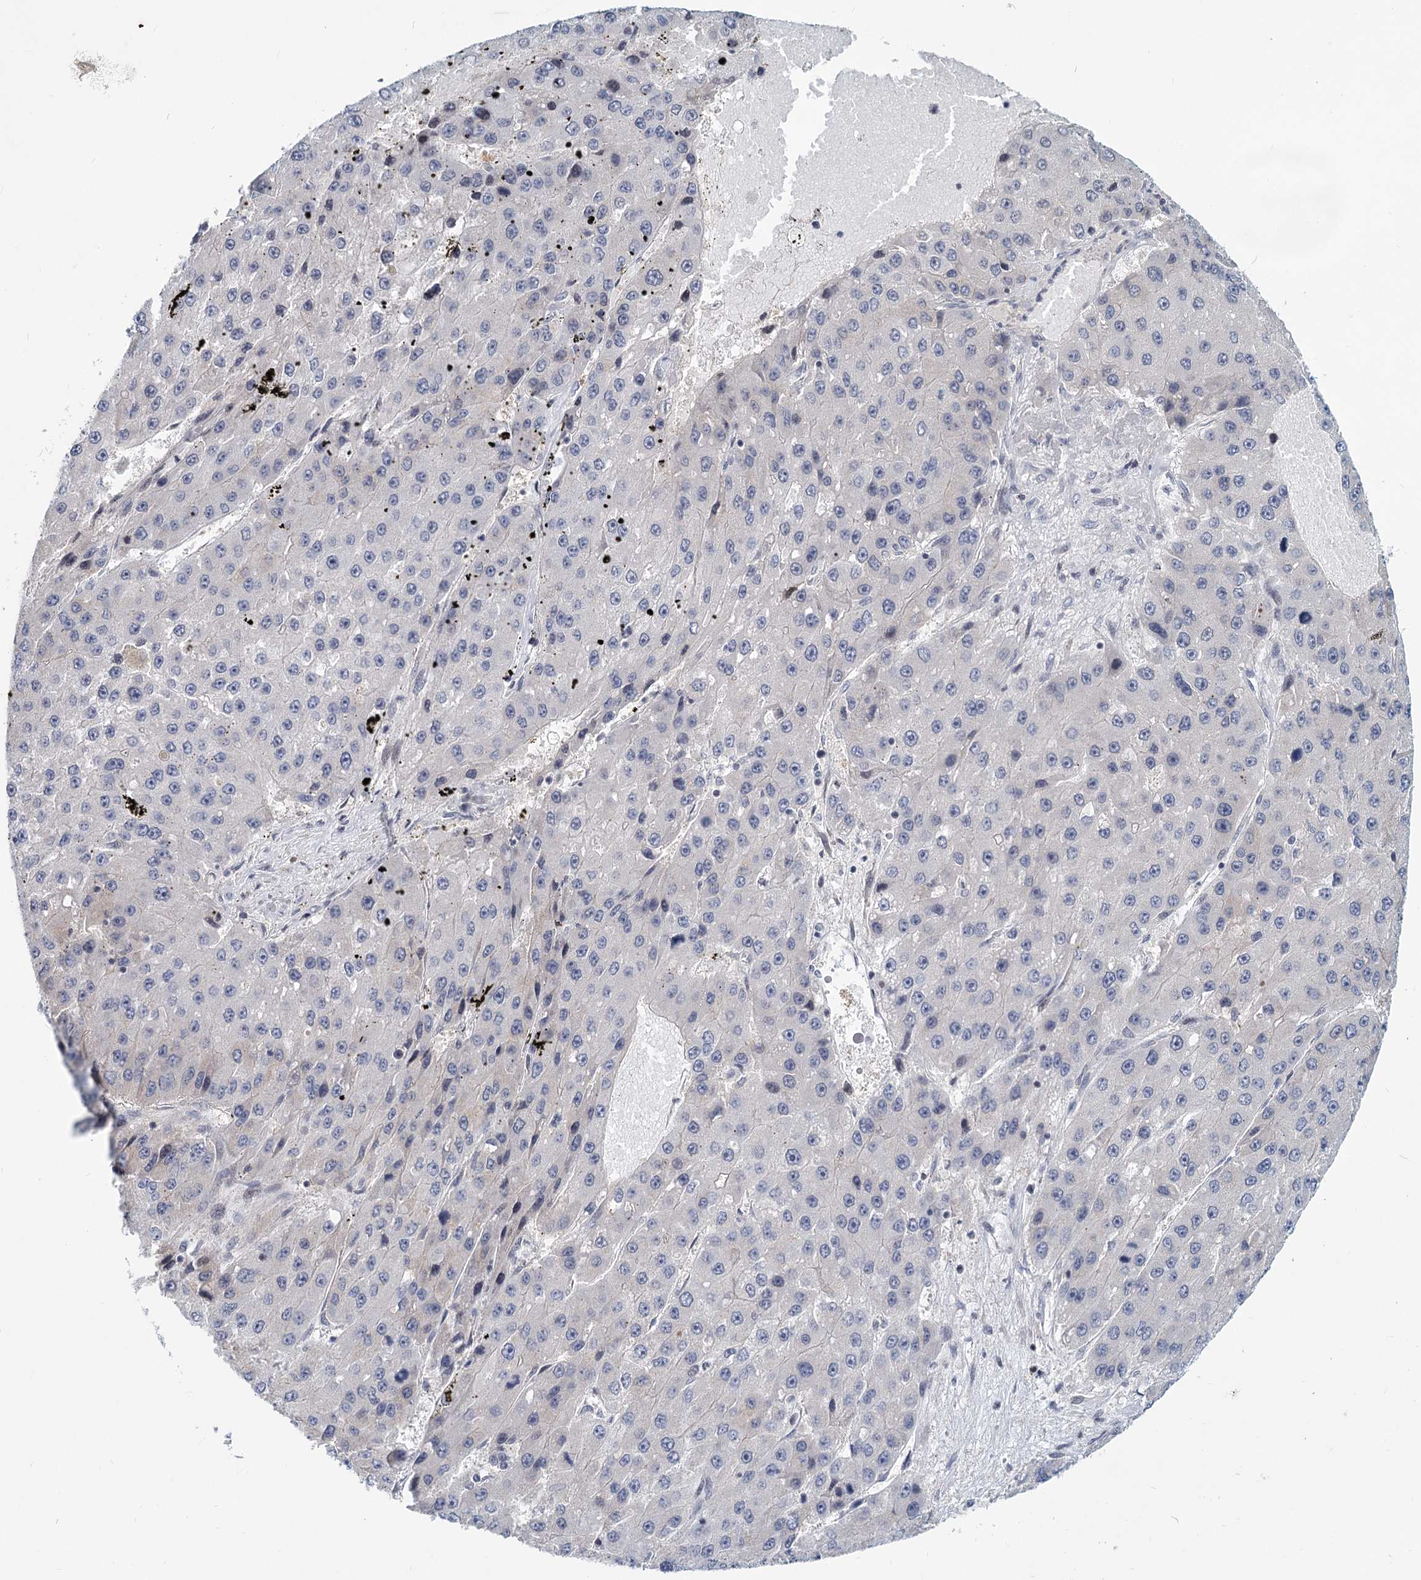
{"staining": {"intensity": "negative", "quantity": "none", "location": "none"}, "tissue": "liver cancer", "cell_type": "Tumor cells", "image_type": "cancer", "snomed": [{"axis": "morphology", "description": "Carcinoma, Hepatocellular, NOS"}, {"axis": "topography", "description": "Liver"}], "caption": "Tumor cells are negative for protein expression in human liver hepatocellular carcinoma.", "gene": "STAP1", "patient": {"sex": "female", "age": 73}}